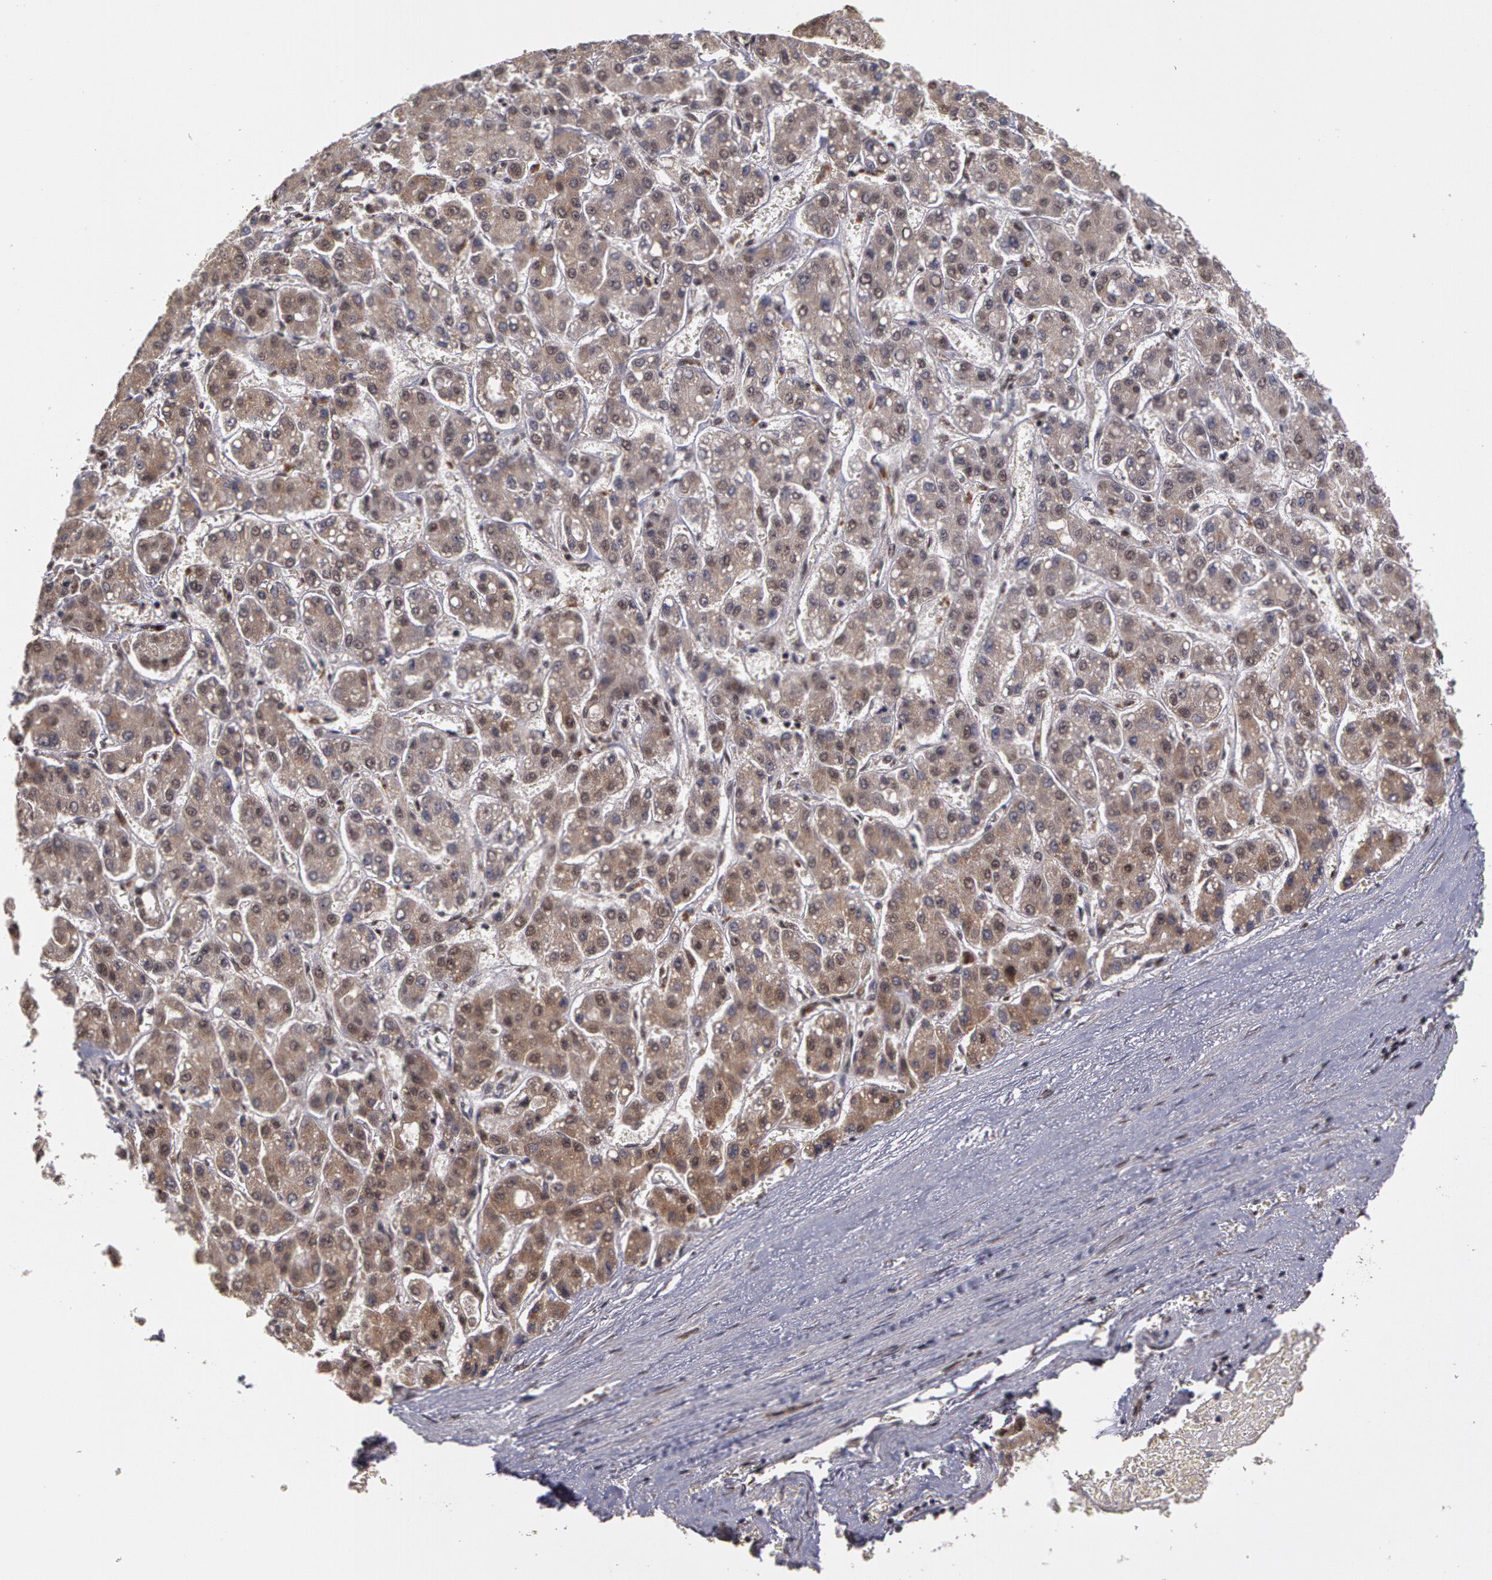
{"staining": {"intensity": "moderate", "quantity": ">75%", "location": "cytoplasmic/membranous"}, "tissue": "liver cancer", "cell_type": "Tumor cells", "image_type": "cancer", "snomed": [{"axis": "morphology", "description": "Carcinoma, Hepatocellular, NOS"}, {"axis": "topography", "description": "Liver"}], "caption": "Immunohistochemical staining of human liver cancer exhibits medium levels of moderate cytoplasmic/membranous staining in approximately >75% of tumor cells. The staining is performed using DAB brown chromogen to label protein expression. The nuclei are counter-stained blue using hematoxylin.", "gene": "GLIS1", "patient": {"sex": "male", "age": 69}}